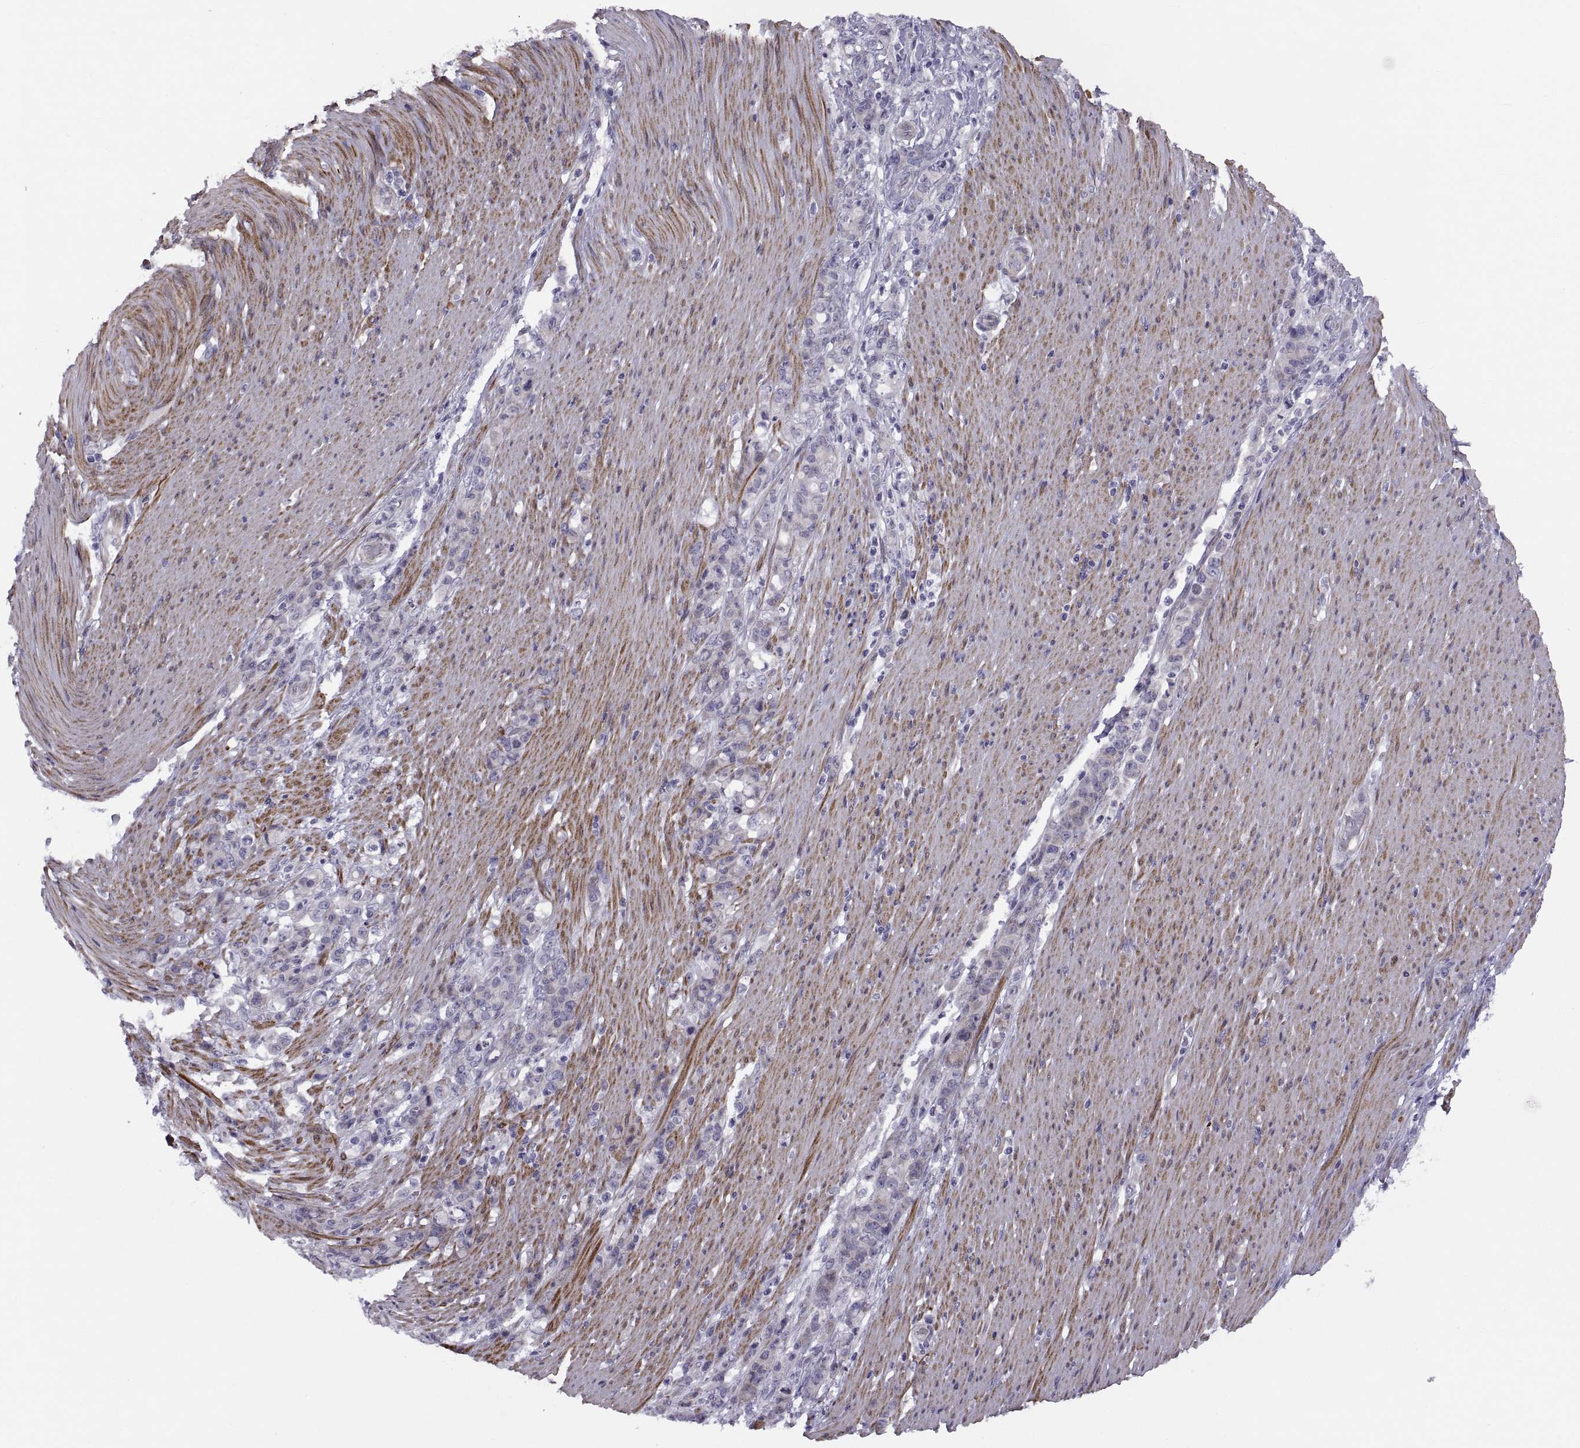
{"staining": {"intensity": "negative", "quantity": "none", "location": "none"}, "tissue": "stomach cancer", "cell_type": "Tumor cells", "image_type": "cancer", "snomed": [{"axis": "morphology", "description": "Adenocarcinoma, NOS"}, {"axis": "topography", "description": "Stomach"}], "caption": "Tumor cells show no significant expression in adenocarcinoma (stomach).", "gene": "TMEM158", "patient": {"sex": "female", "age": 79}}